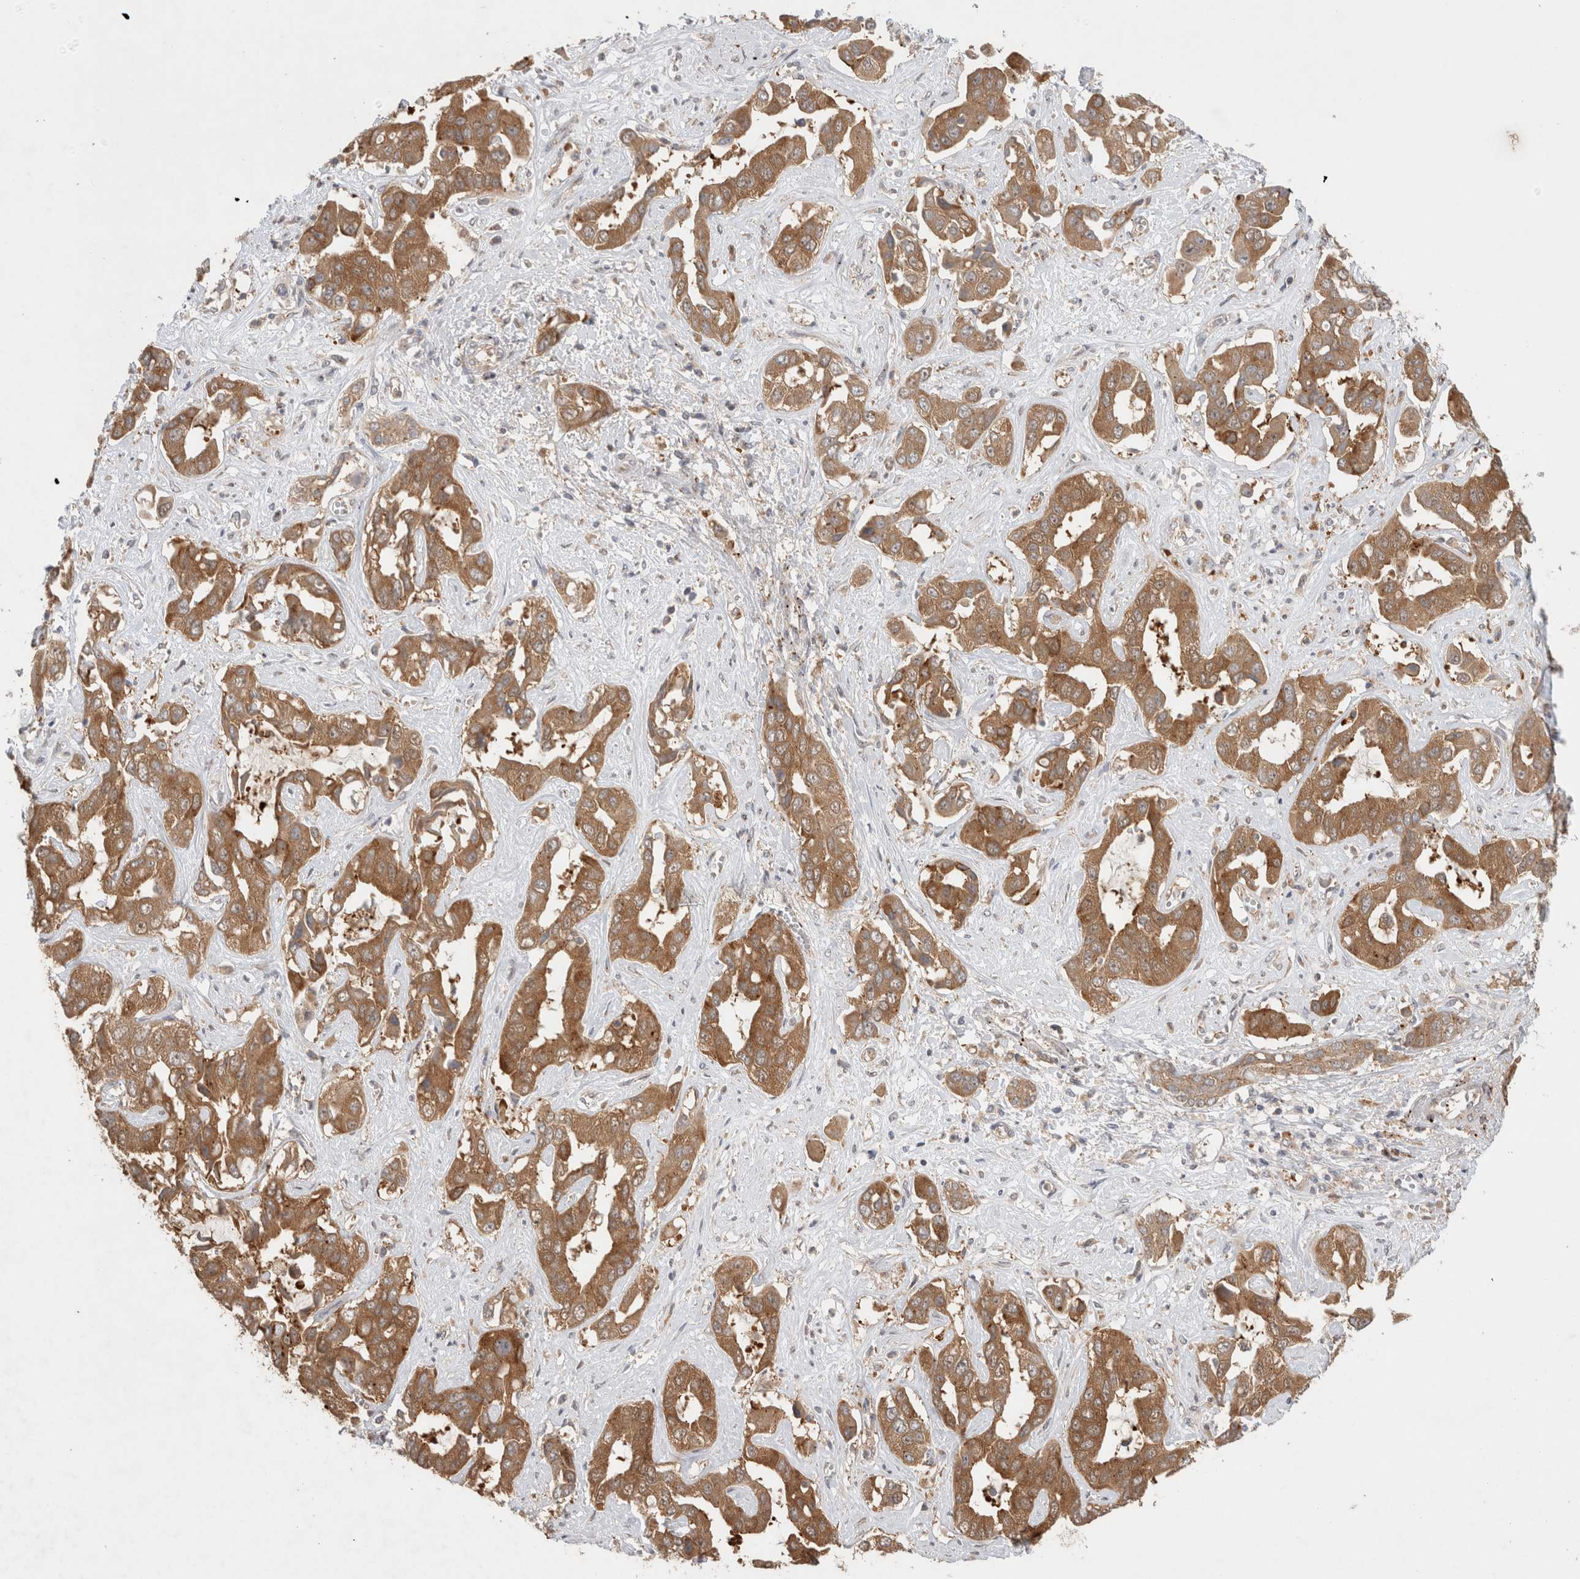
{"staining": {"intensity": "moderate", "quantity": "25%-75%", "location": "cytoplasmic/membranous"}, "tissue": "liver cancer", "cell_type": "Tumor cells", "image_type": "cancer", "snomed": [{"axis": "morphology", "description": "Cholangiocarcinoma"}, {"axis": "topography", "description": "Liver"}], "caption": "Liver cancer (cholangiocarcinoma) stained with immunohistochemistry (IHC) displays moderate cytoplasmic/membranous positivity in approximately 25%-75% of tumor cells.", "gene": "SLC29A1", "patient": {"sex": "female", "age": 52}}